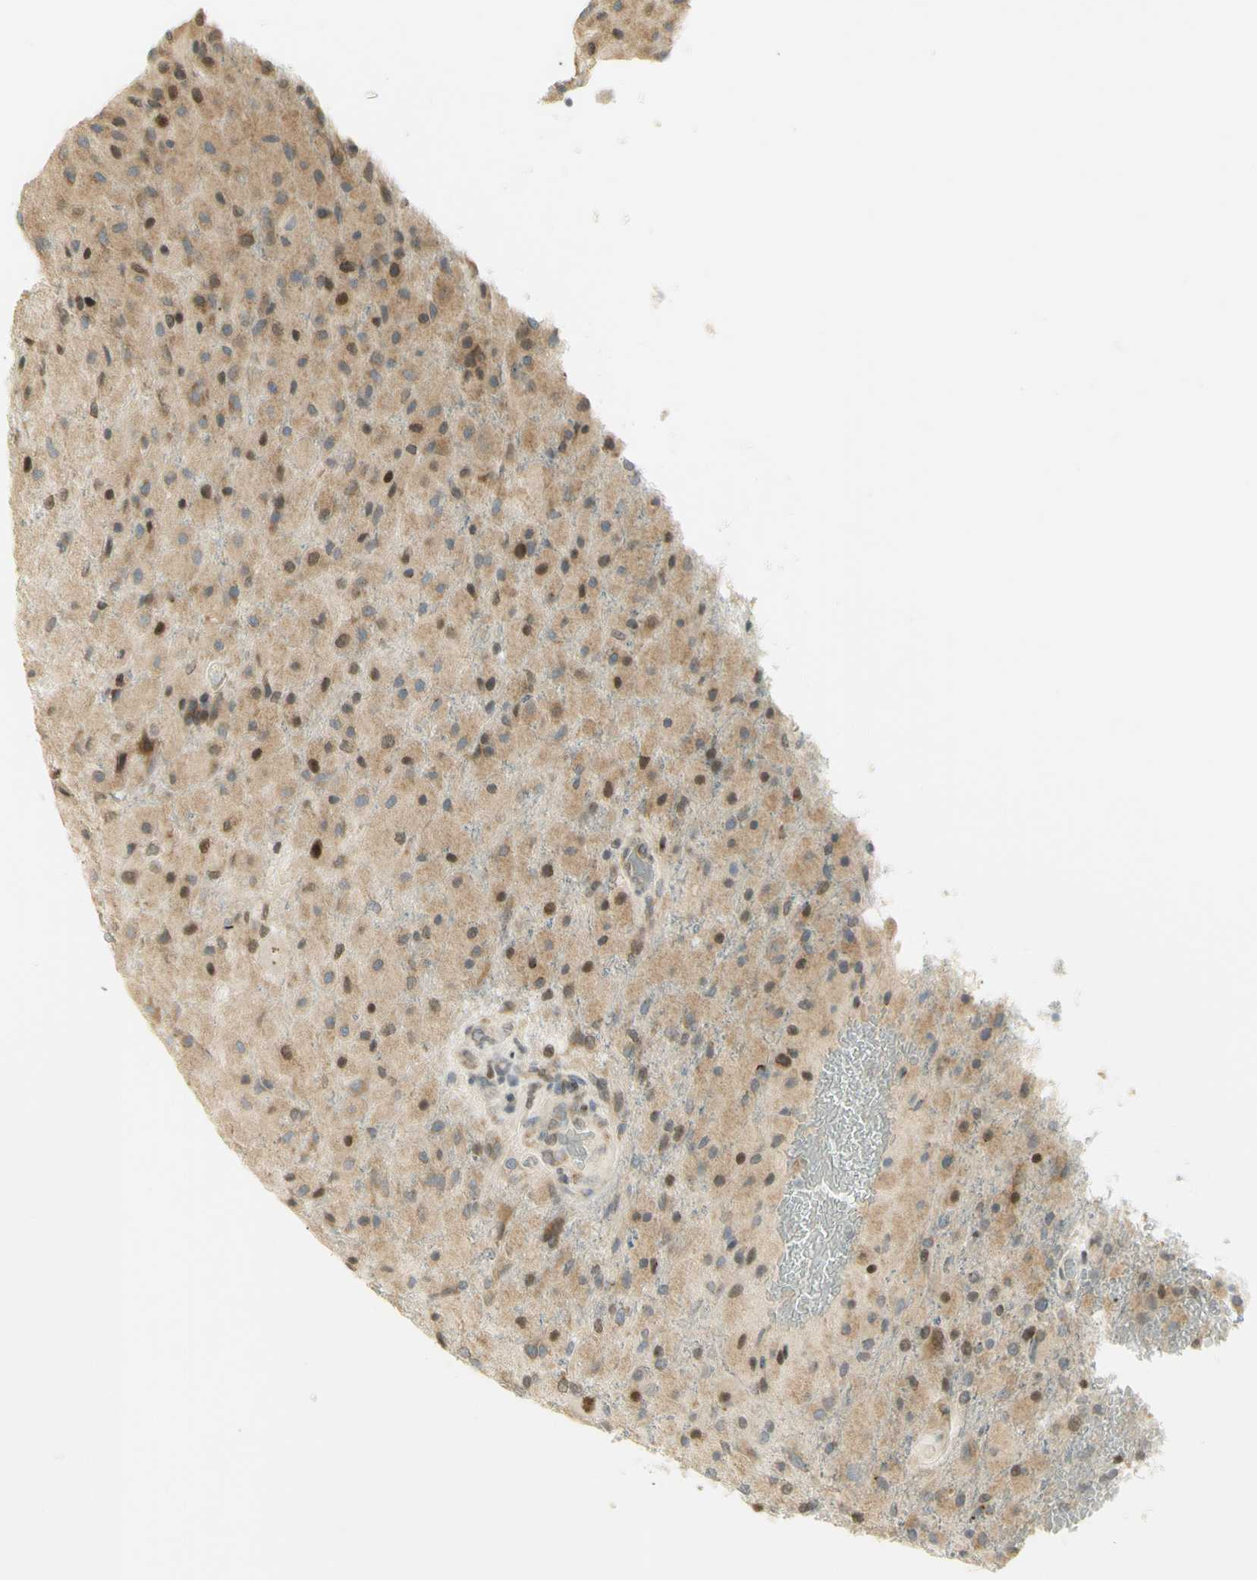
{"staining": {"intensity": "moderate", "quantity": ">75%", "location": "cytoplasmic/membranous,nuclear"}, "tissue": "glioma", "cell_type": "Tumor cells", "image_type": "cancer", "snomed": [{"axis": "morphology", "description": "Normal tissue, NOS"}, {"axis": "morphology", "description": "Glioma, malignant, High grade"}, {"axis": "topography", "description": "Cerebral cortex"}], "caption": "Protein staining displays moderate cytoplasmic/membranous and nuclear positivity in approximately >75% of tumor cells in high-grade glioma (malignant).", "gene": "KIF11", "patient": {"sex": "male", "age": 77}}